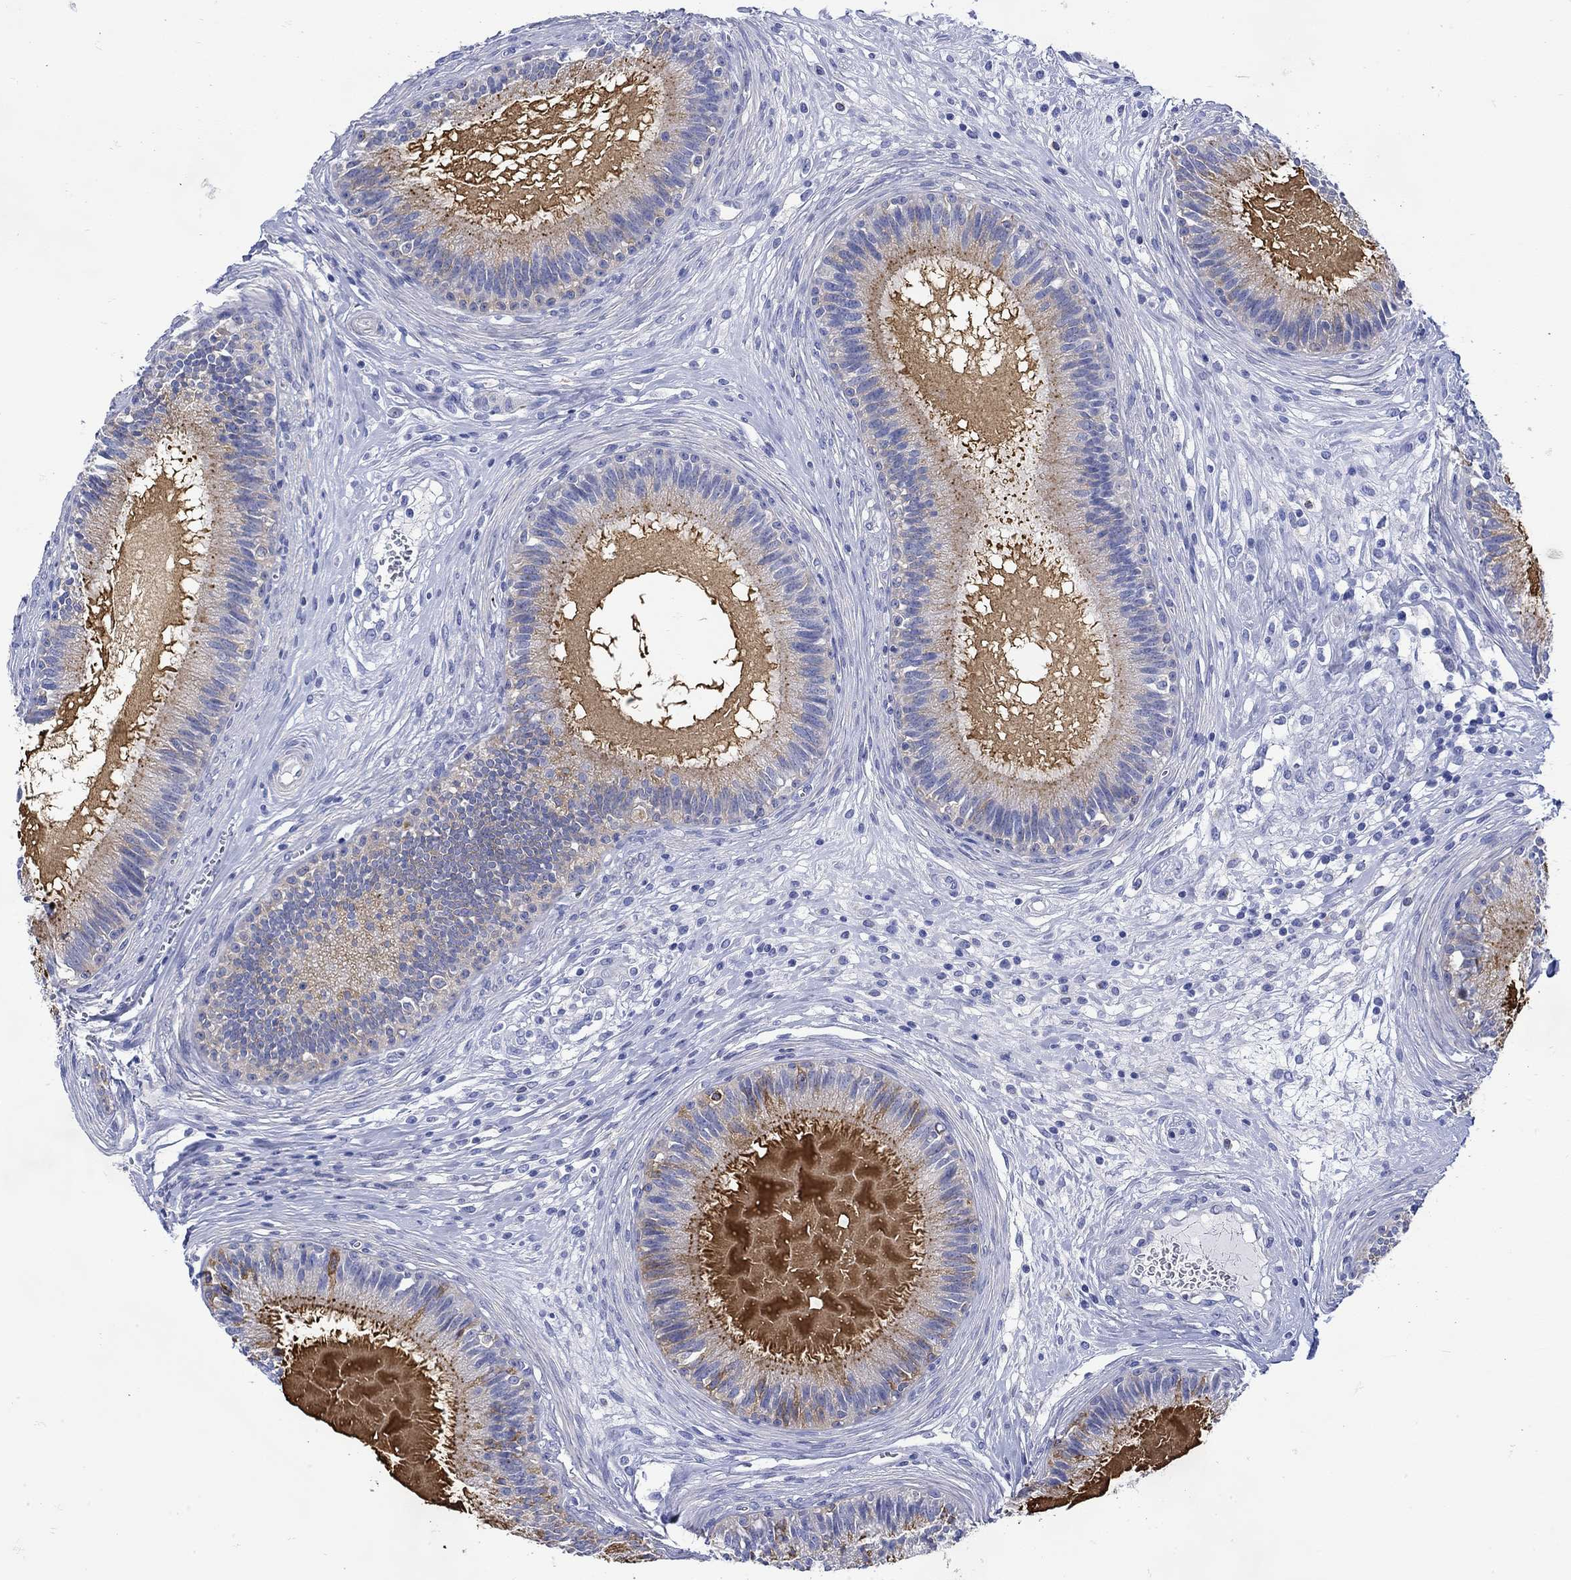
{"staining": {"intensity": "weak", "quantity": "<25%", "location": "cytoplasmic/membranous"}, "tissue": "epididymis", "cell_type": "Glandular cells", "image_type": "normal", "snomed": [{"axis": "morphology", "description": "Normal tissue, NOS"}, {"axis": "topography", "description": "Epididymis"}], "caption": "Epididymis stained for a protein using immunohistochemistry (IHC) displays no positivity glandular cells.", "gene": "ANKMY1", "patient": {"sex": "male", "age": 27}}